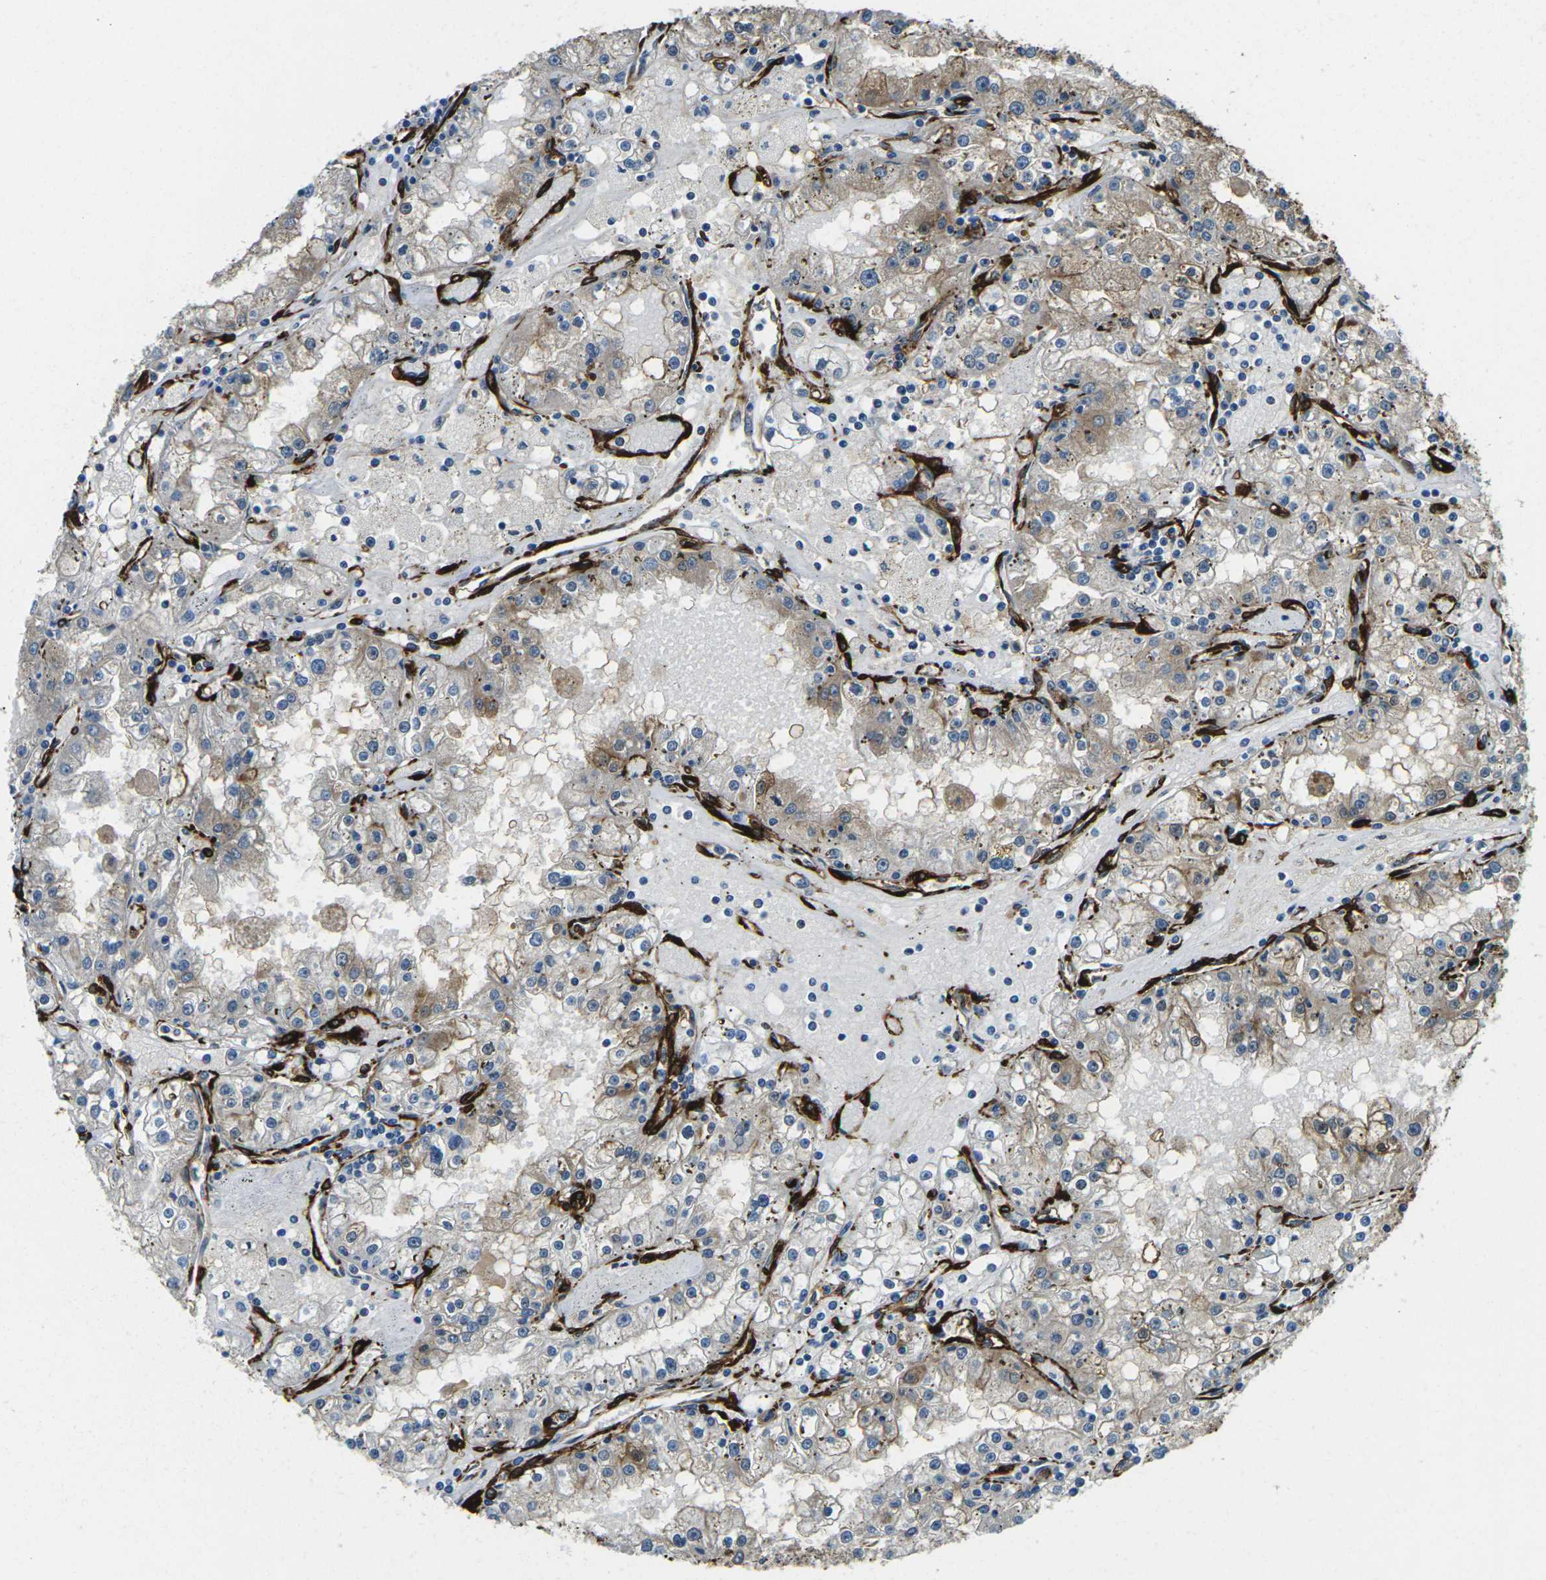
{"staining": {"intensity": "weak", "quantity": "25%-75%", "location": "cytoplasmic/membranous"}, "tissue": "renal cancer", "cell_type": "Tumor cells", "image_type": "cancer", "snomed": [{"axis": "morphology", "description": "Adenocarcinoma, NOS"}, {"axis": "topography", "description": "Kidney"}], "caption": "Immunohistochemistry histopathology image of adenocarcinoma (renal) stained for a protein (brown), which shows low levels of weak cytoplasmic/membranous staining in about 25%-75% of tumor cells.", "gene": "GRAMD1C", "patient": {"sex": "male", "age": 56}}